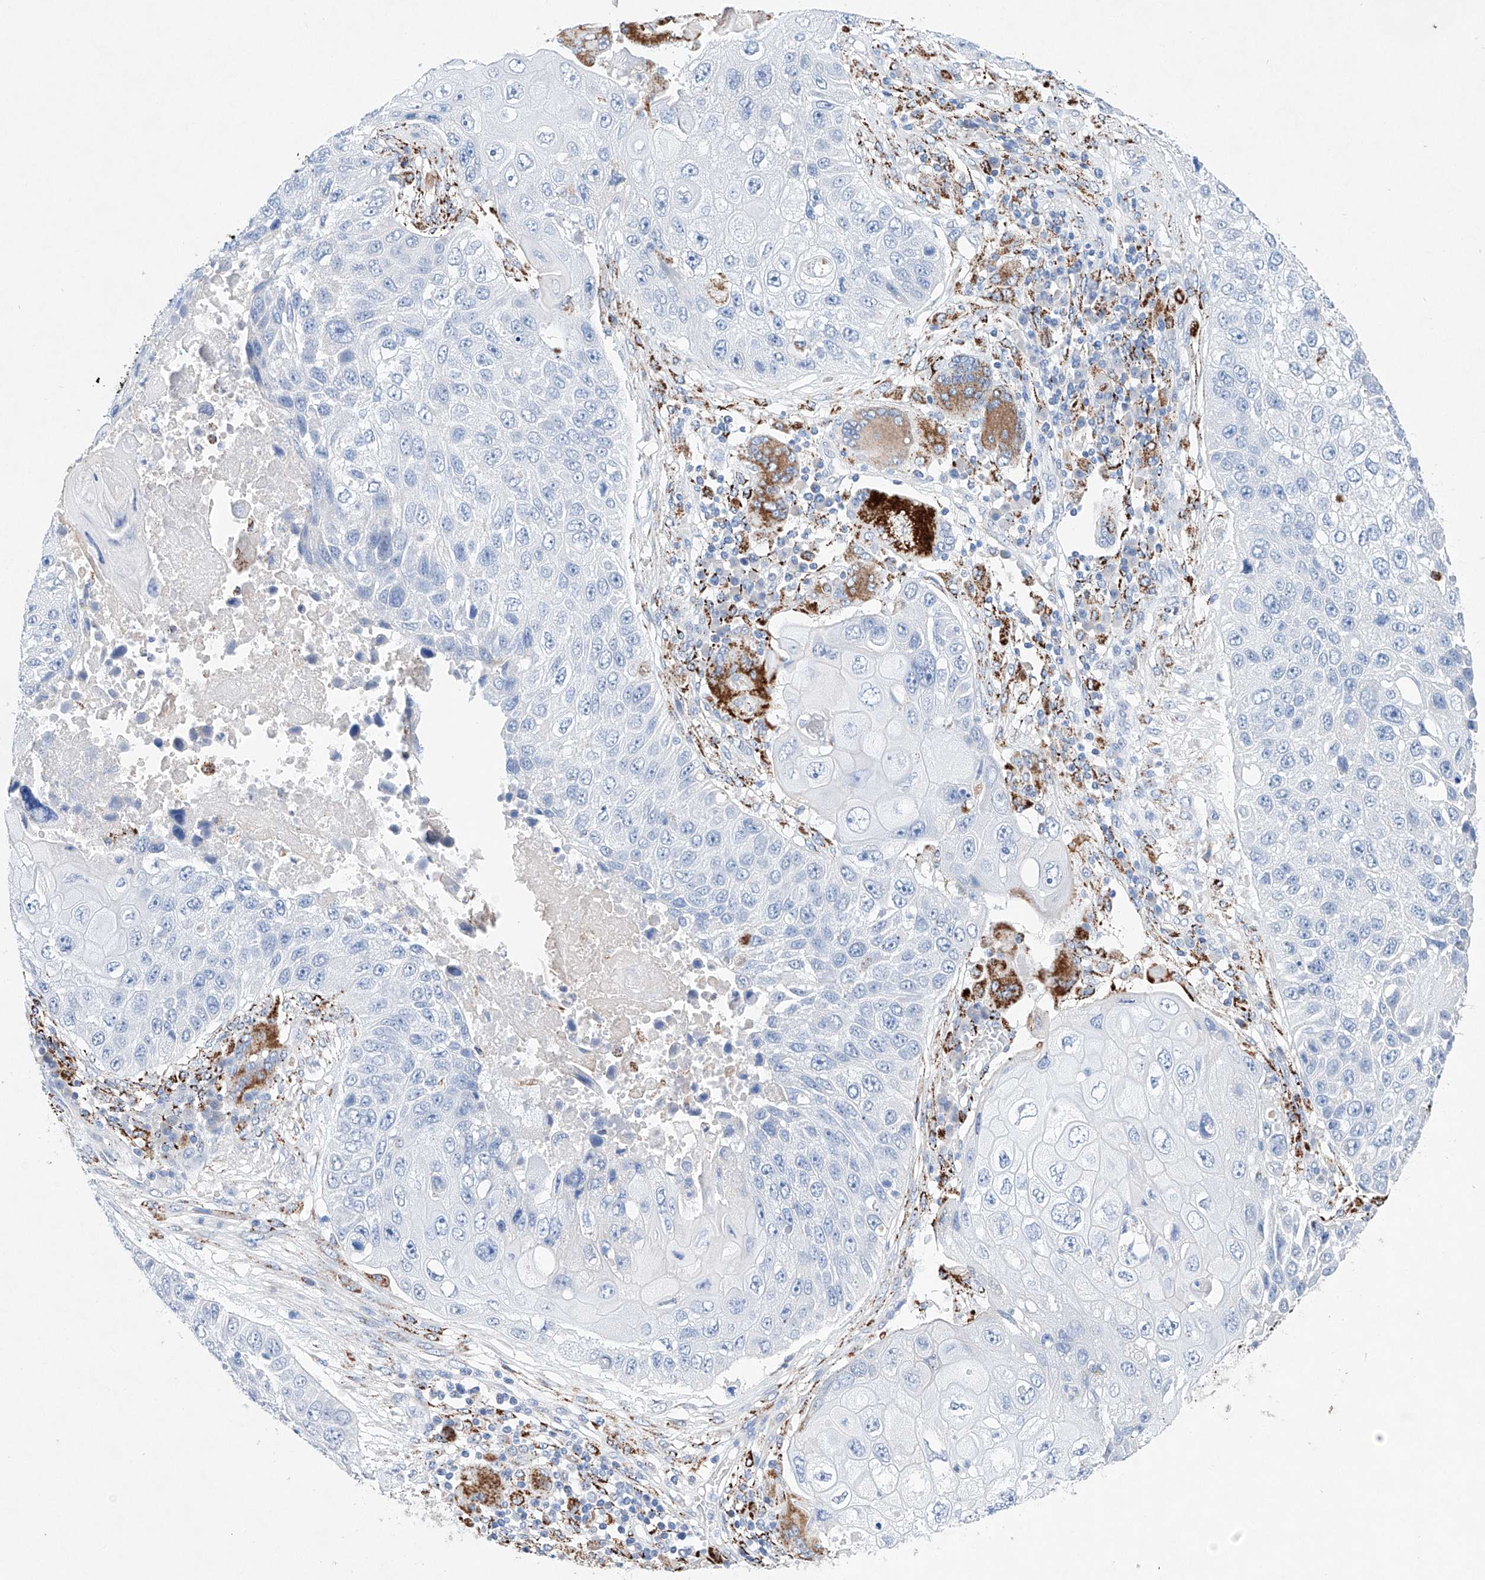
{"staining": {"intensity": "negative", "quantity": "none", "location": "none"}, "tissue": "lung cancer", "cell_type": "Tumor cells", "image_type": "cancer", "snomed": [{"axis": "morphology", "description": "Squamous cell carcinoma, NOS"}, {"axis": "topography", "description": "Lung"}], "caption": "Immunohistochemistry of lung squamous cell carcinoma shows no expression in tumor cells. (Immunohistochemistry, brightfield microscopy, high magnification).", "gene": "NRROS", "patient": {"sex": "male", "age": 61}}